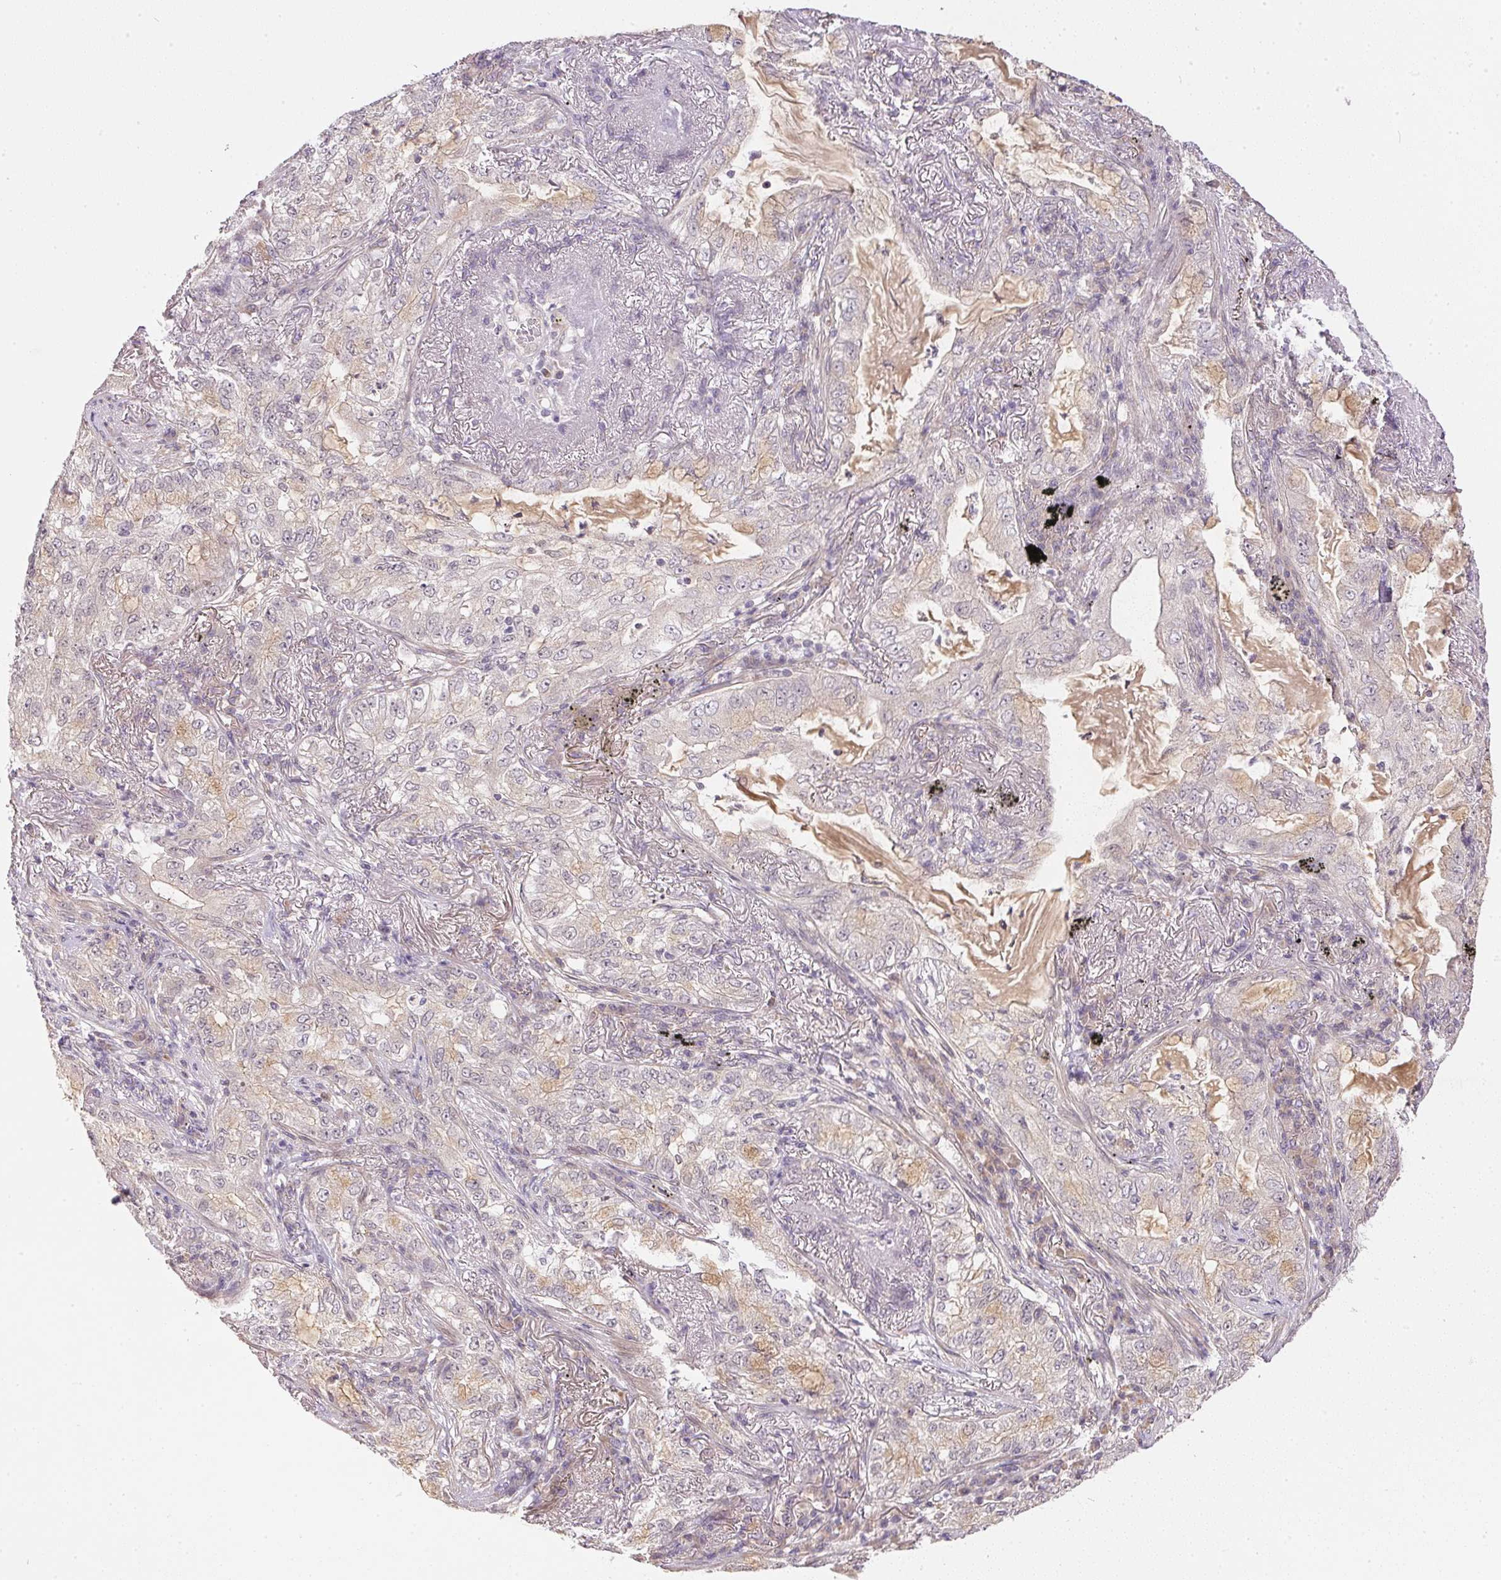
{"staining": {"intensity": "negative", "quantity": "none", "location": "none"}, "tissue": "lung cancer", "cell_type": "Tumor cells", "image_type": "cancer", "snomed": [{"axis": "morphology", "description": "Adenocarcinoma, NOS"}, {"axis": "topography", "description": "Lung"}], "caption": "Tumor cells are negative for brown protein staining in lung adenocarcinoma.", "gene": "TTC23L", "patient": {"sex": "female", "age": 73}}